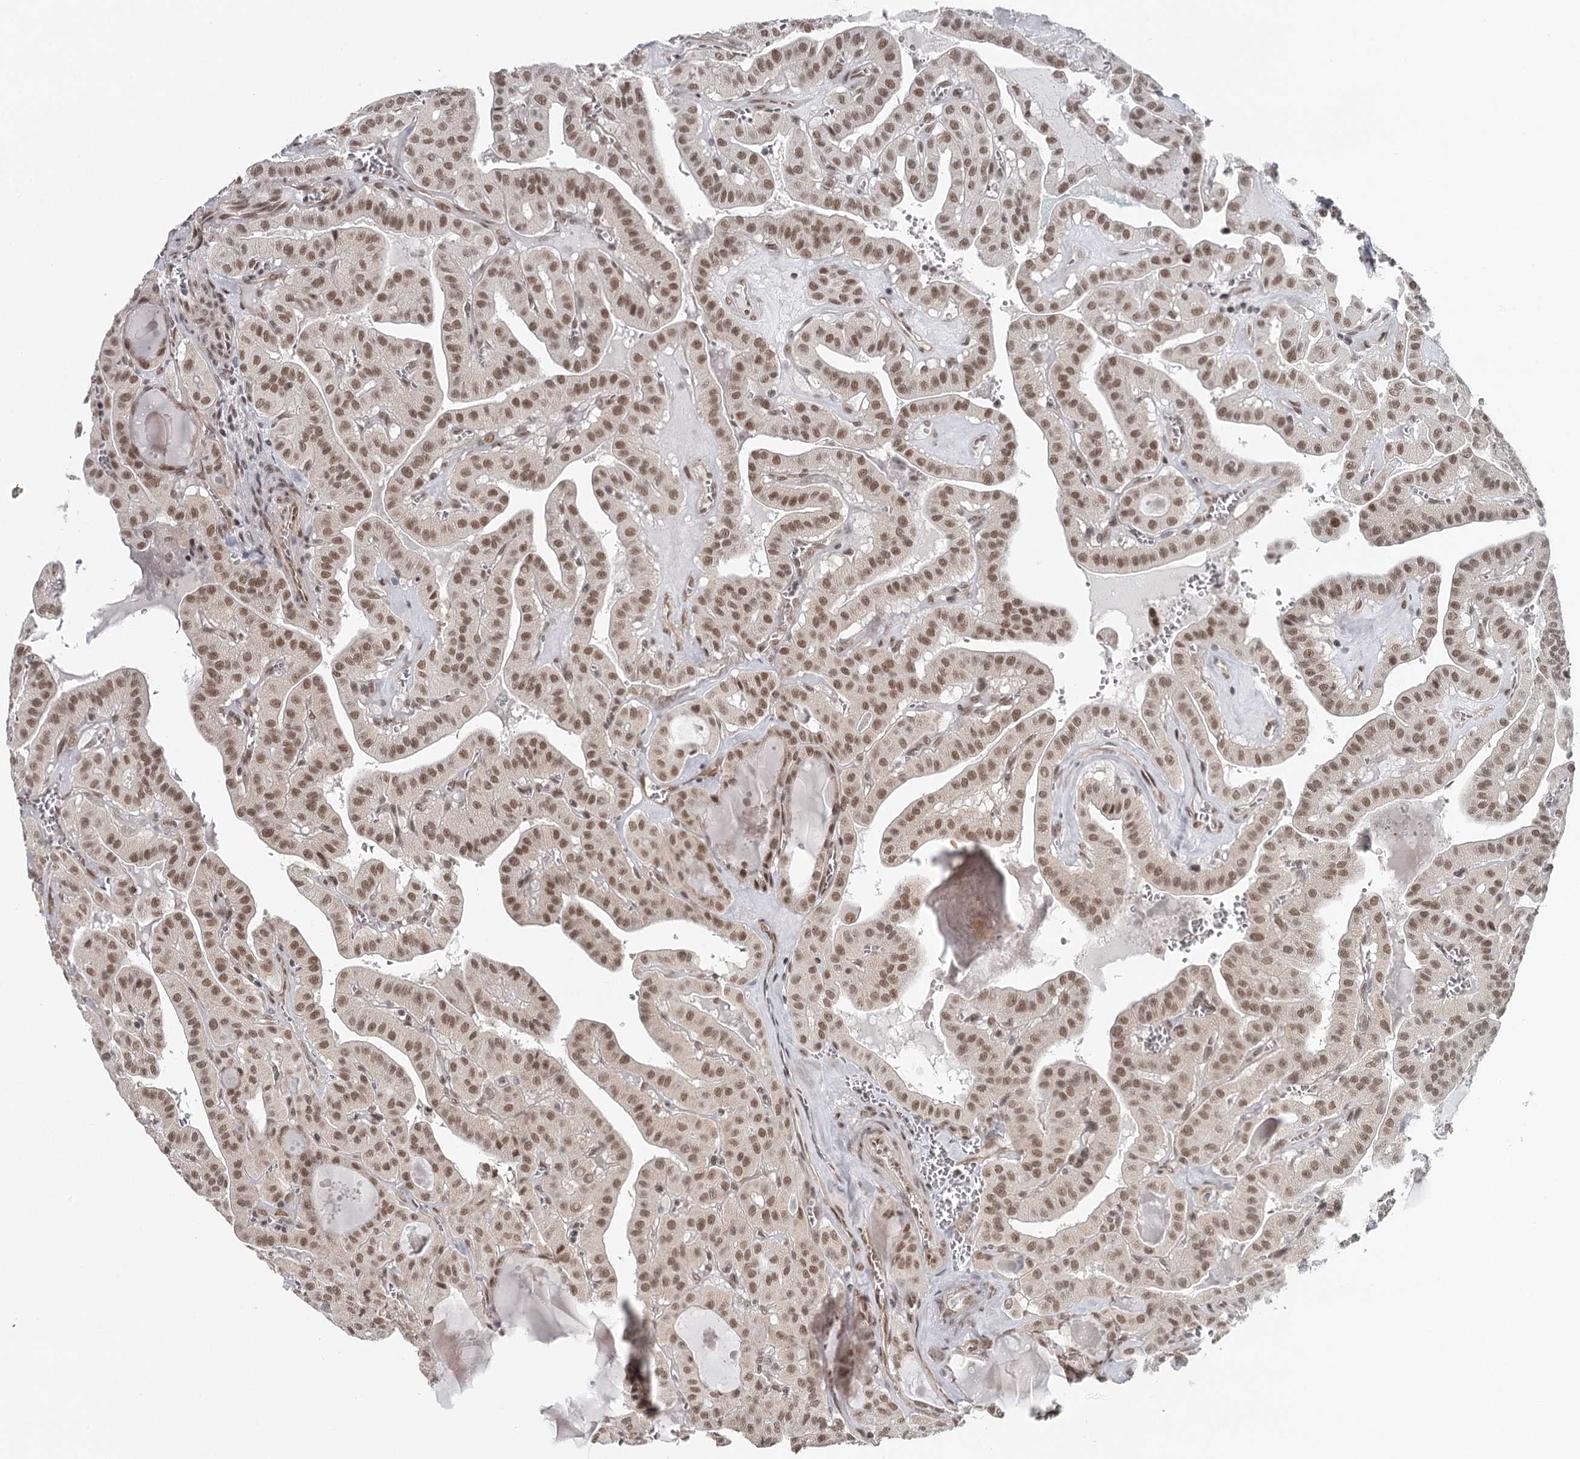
{"staining": {"intensity": "moderate", "quantity": ">75%", "location": "nuclear"}, "tissue": "thyroid cancer", "cell_type": "Tumor cells", "image_type": "cancer", "snomed": [{"axis": "morphology", "description": "Papillary adenocarcinoma, NOS"}, {"axis": "topography", "description": "Thyroid gland"}], "caption": "Immunohistochemical staining of human thyroid cancer (papillary adenocarcinoma) exhibits moderate nuclear protein positivity in about >75% of tumor cells. The protein of interest is stained brown, and the nuclei are stained in blue (DAB IHC with brightfield microscopy, high magnification).", "gene": "FAM13C", "patient": {"sex": "male", "age": 52}}